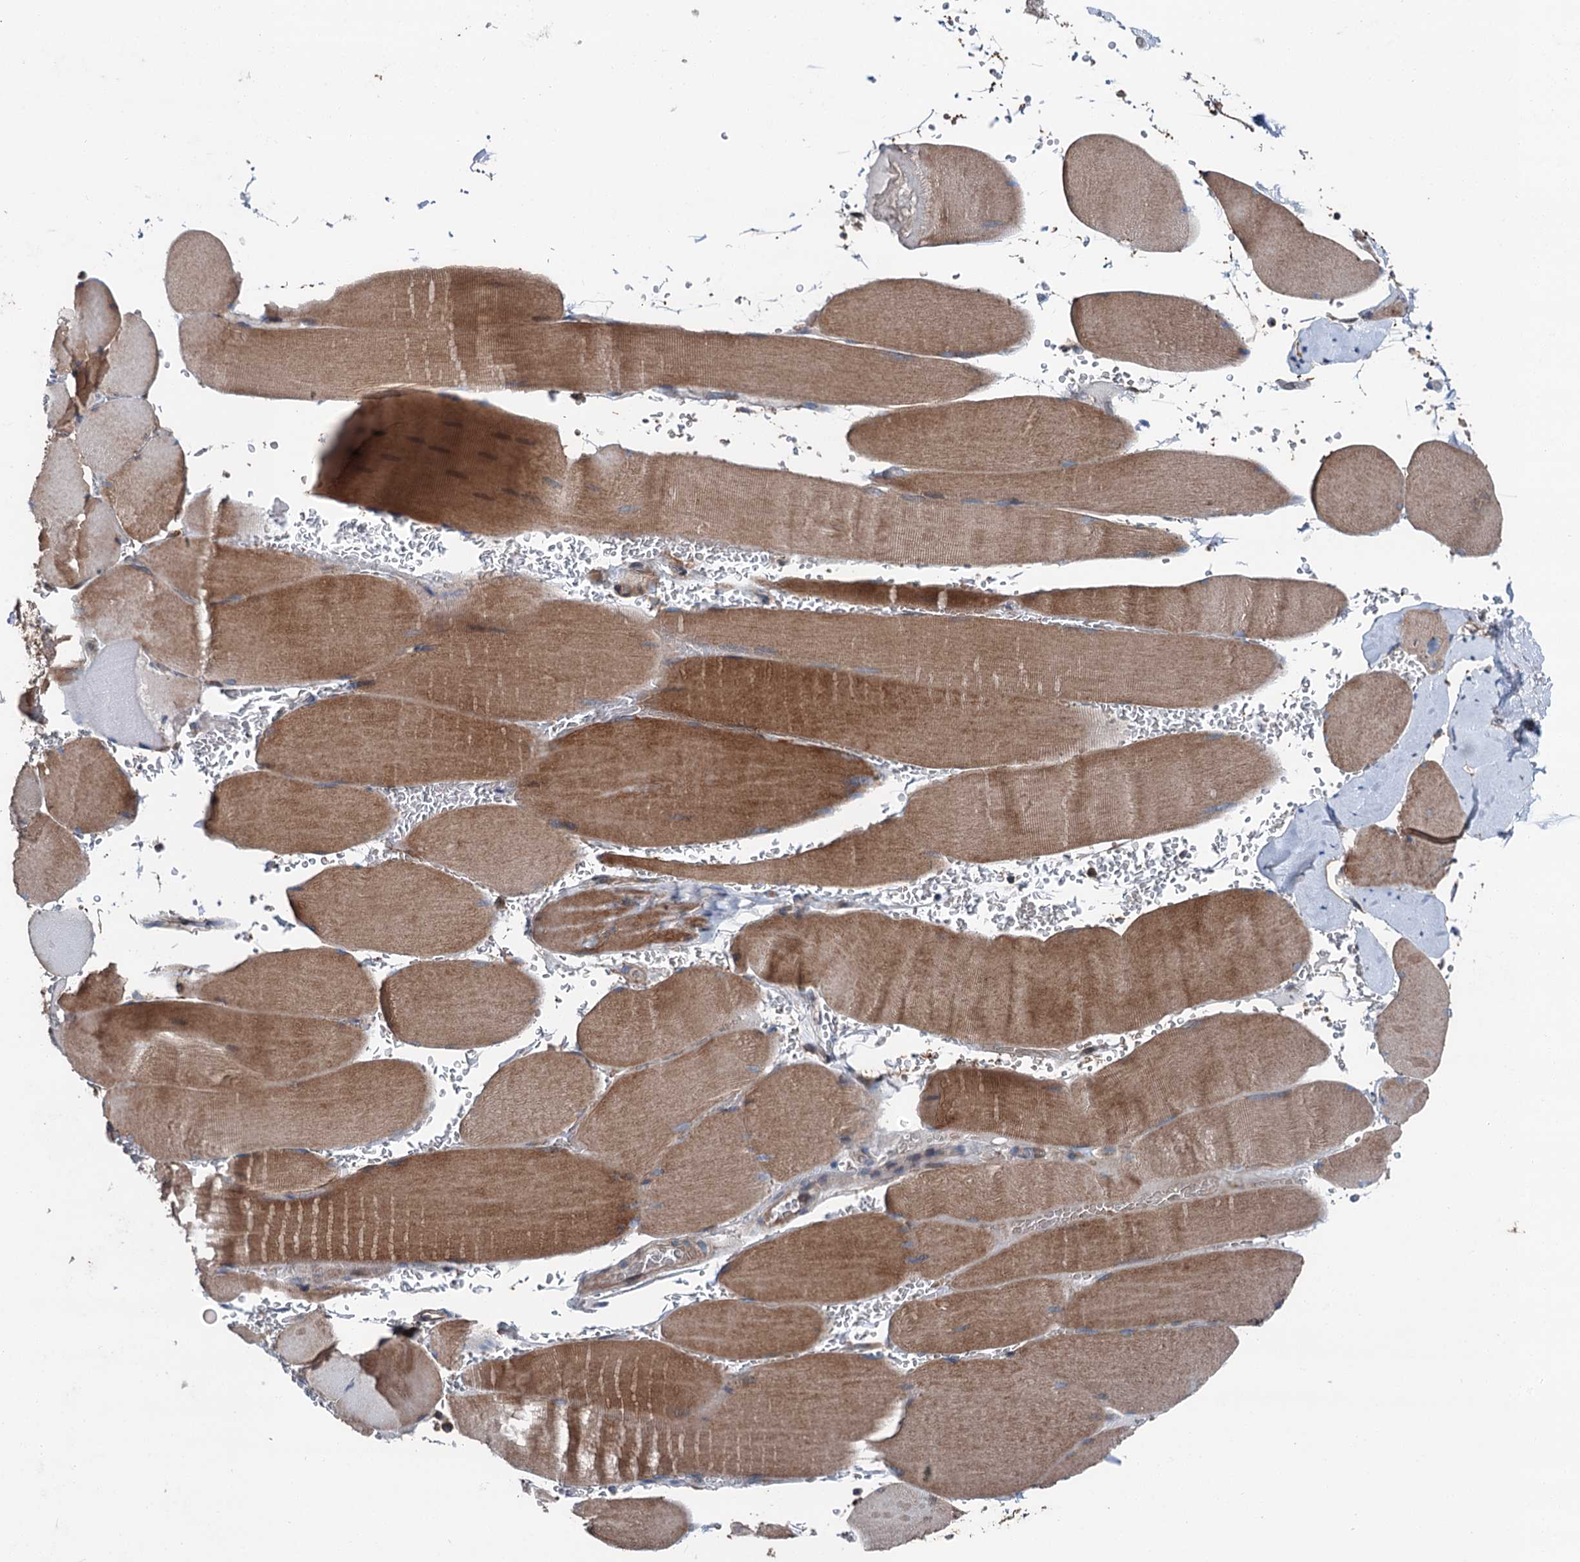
{"staining": {"intensity": "moderate", "quantity": ">75%", "location": "cytoplasmic/membranous"}, "tissue": "skeletal muscle", "cell_type": "Myocytes", "image_type": "normal", "snomed": [{"axis": "morphology", "description": "Normal tissue, NOS"}, {"axis": "topography", "description": "Skeletal muscle"}, {"axis": "topography", "description": "Head-Neck"}], "caption": "DAB (3,3'-diaminobenzidine) immunohistochemical staining of unremarkable skeletal muscle displays moderate cytoplasmic/membranous protein staining in approximately >75% of myocytes.", "gene": "RUFY1", "patient": {"sex": "male", "age": 66}}